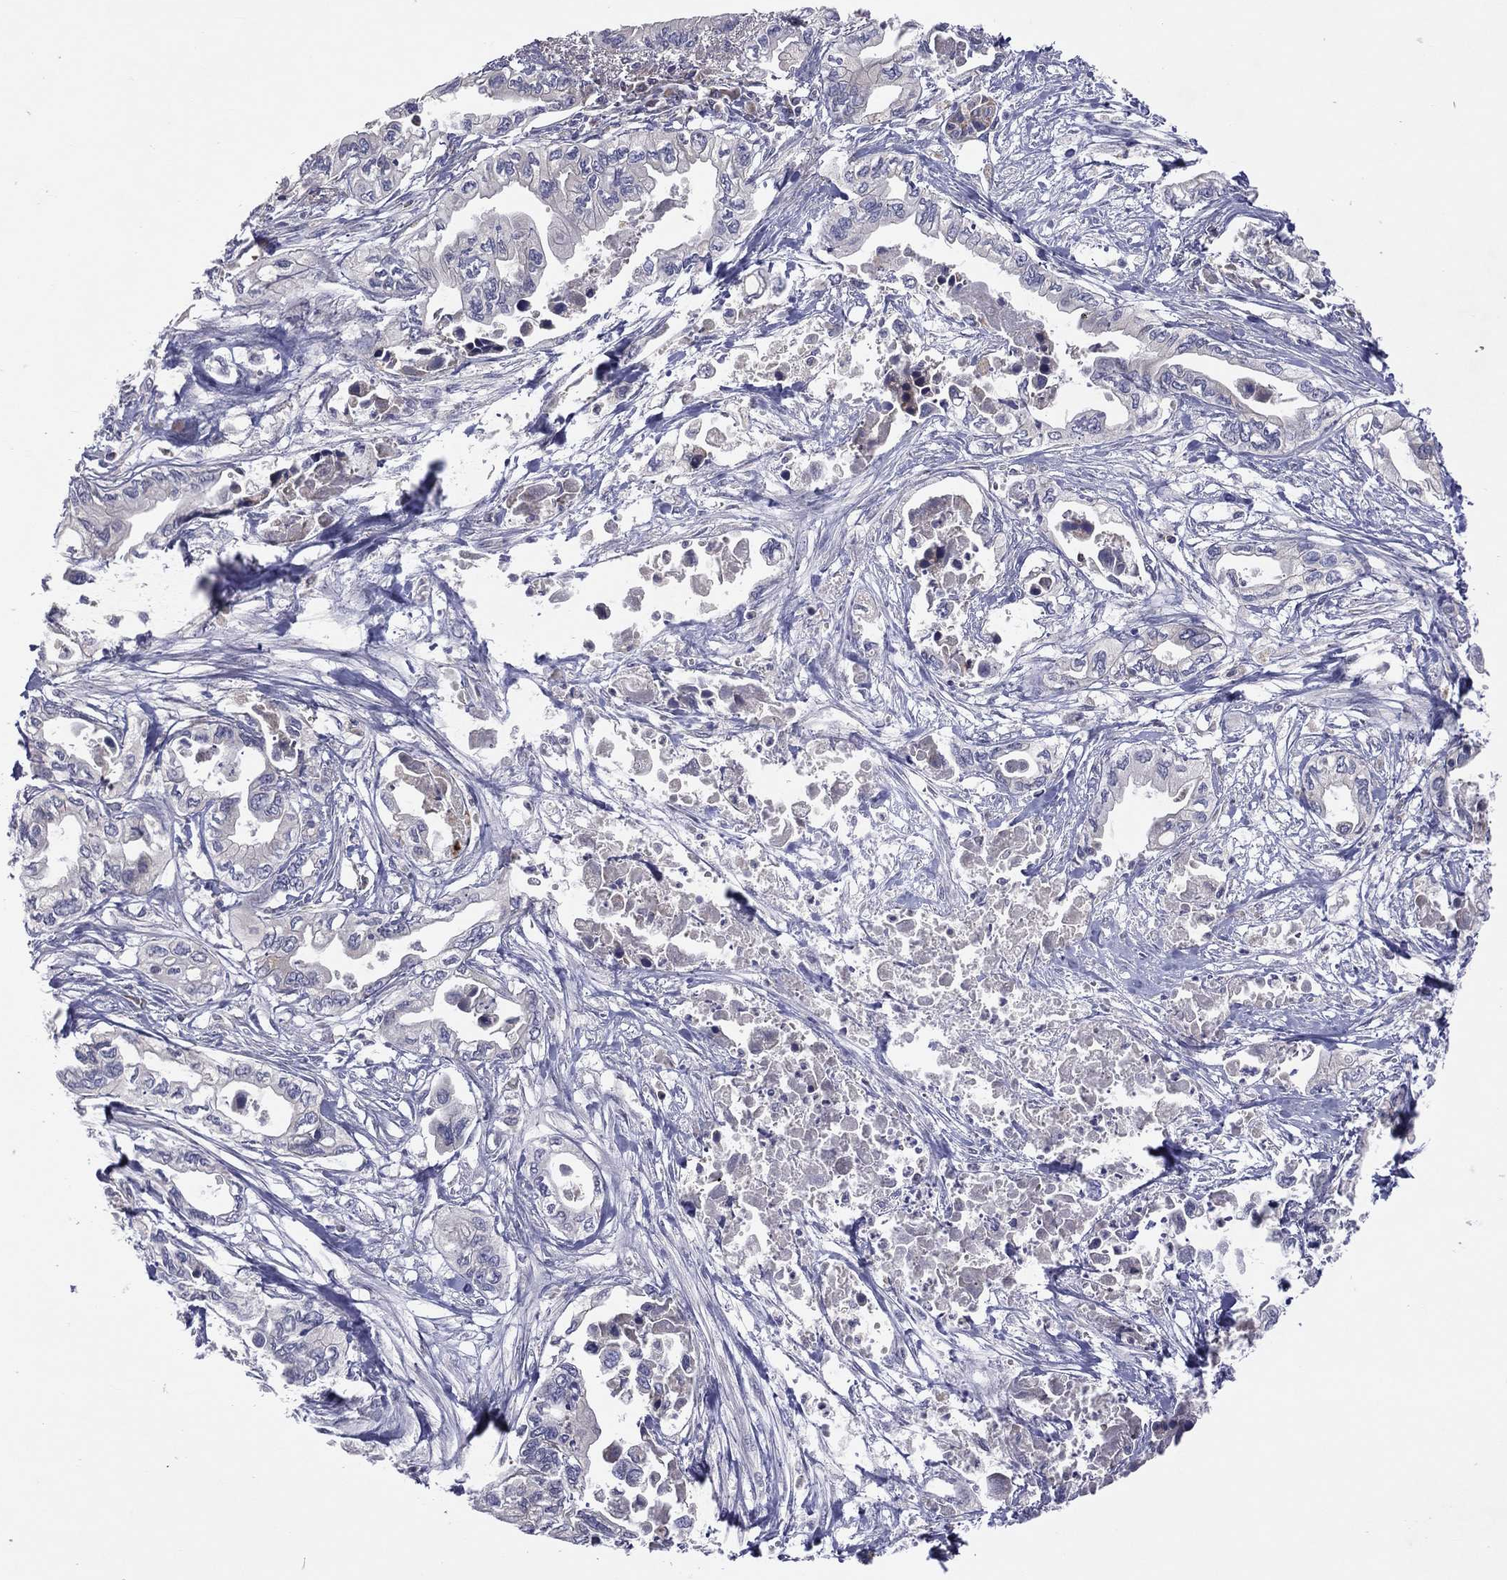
{"staining": {"intensity": "negative", "quantity": "none", "location": "none"}, "tissue": "pancreatic cancer", "cell_type": "Tumor cells", "image_type": "cancer", "snomed": [{"axis": "morphology", "description": "Adenocarcinoma, NOS"}, {"axis": "topography", "description": "Pancreas"}], "caption": "Human adenocarcinoma (pancreatic) stained for a protein using immunohistochemistry (IHC) demonstrates no expression in tumor cells.", "gene": "STARD3", "patient": {"sex": "male", "age": 68}}